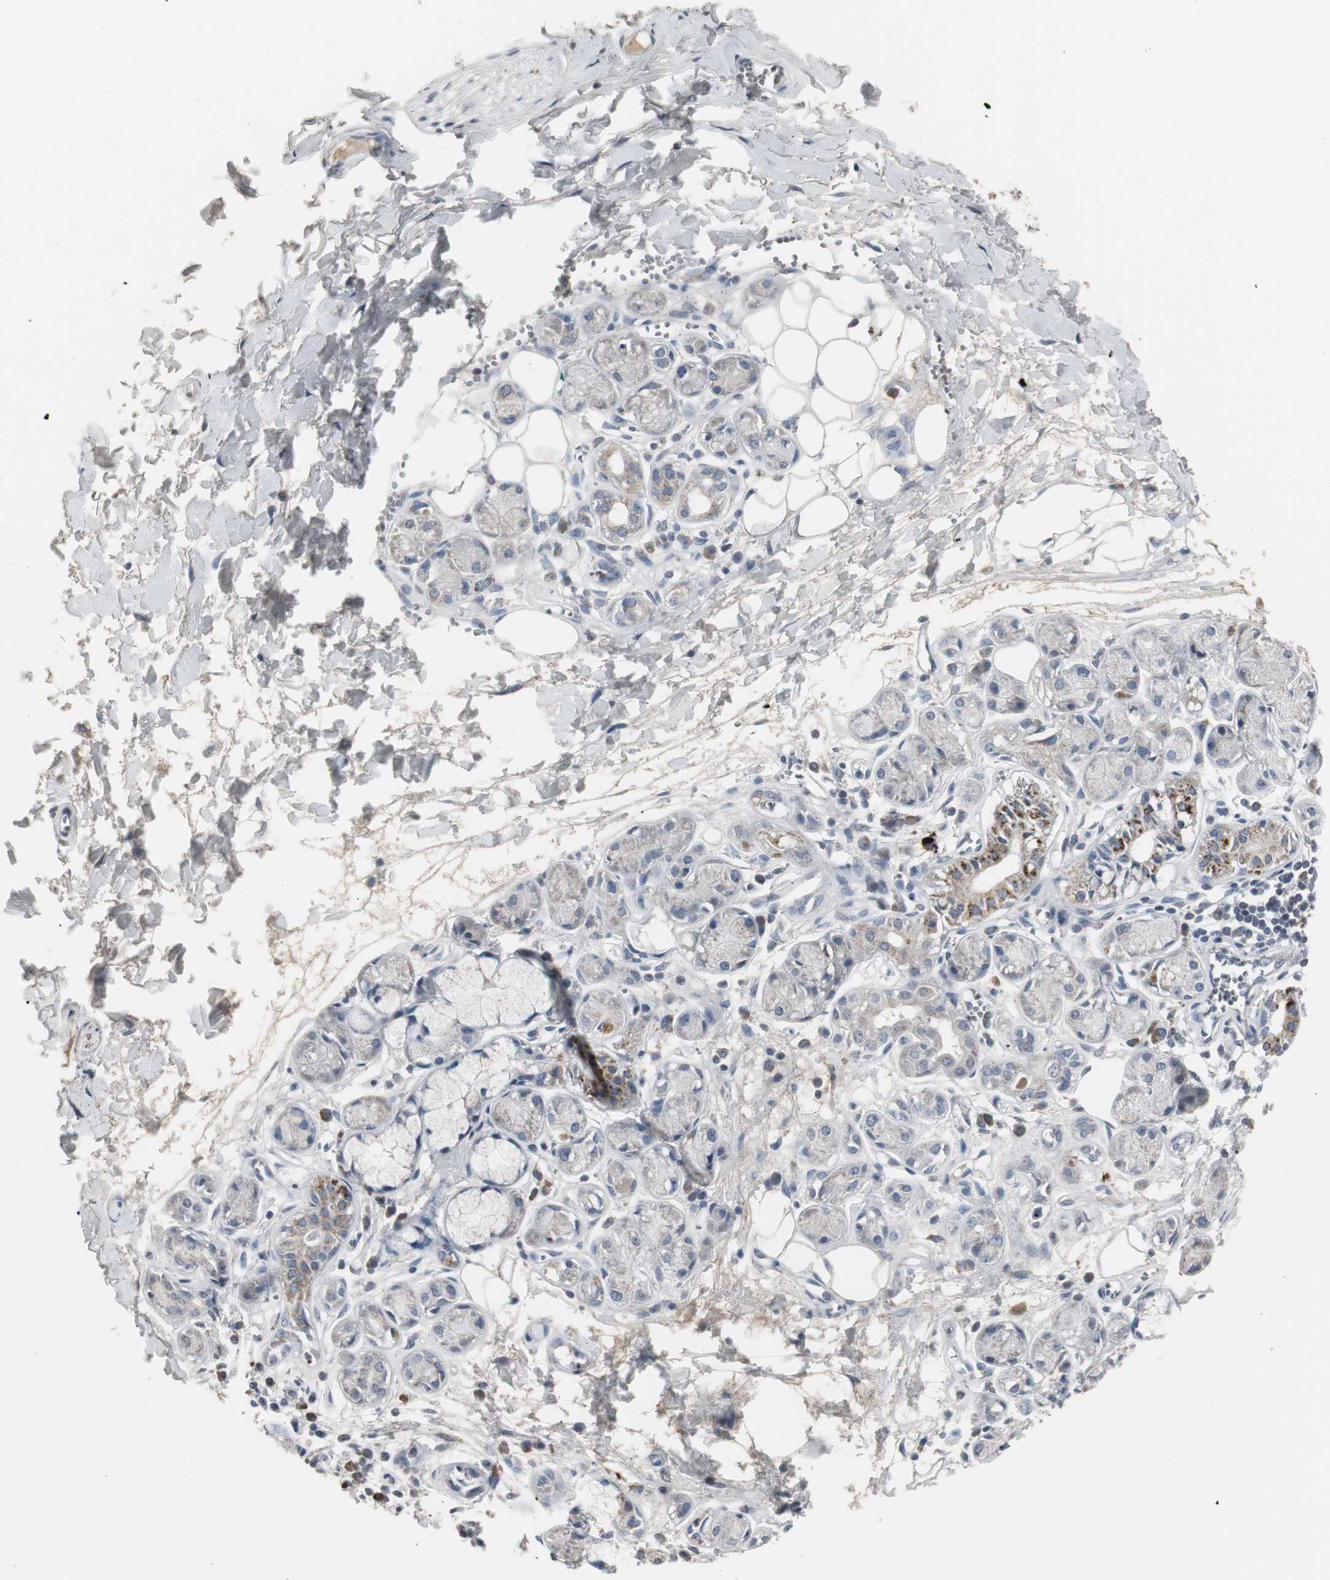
{"staining": {"intensity": "moderate", "quantity": ">75%", "location": "cytoplasmic/membranous"}, "tissue": "adipose tissue", "cell_type": "Adipocytes", "image_type": "normal", "snomed": [{"axis": "morphology", "description": "Normal tissue, NOS"}, {"axis": "morphology", "description": "Inflammation, NOS"}, {"axis": "topography", "description": "Salivary gland"}, {"axis": "topography", "description": "Peripheral nerve tissue"}], "caption": "A photomicrograph showing moderate cytoplasmic/membranous staining in approximately >75% of adipocytes in unremarkable adipose tissue, as visualized by brown immunohistochemical staining.", "gene": "ACAA1", "patient": {"sex": "female", "age": 75}}